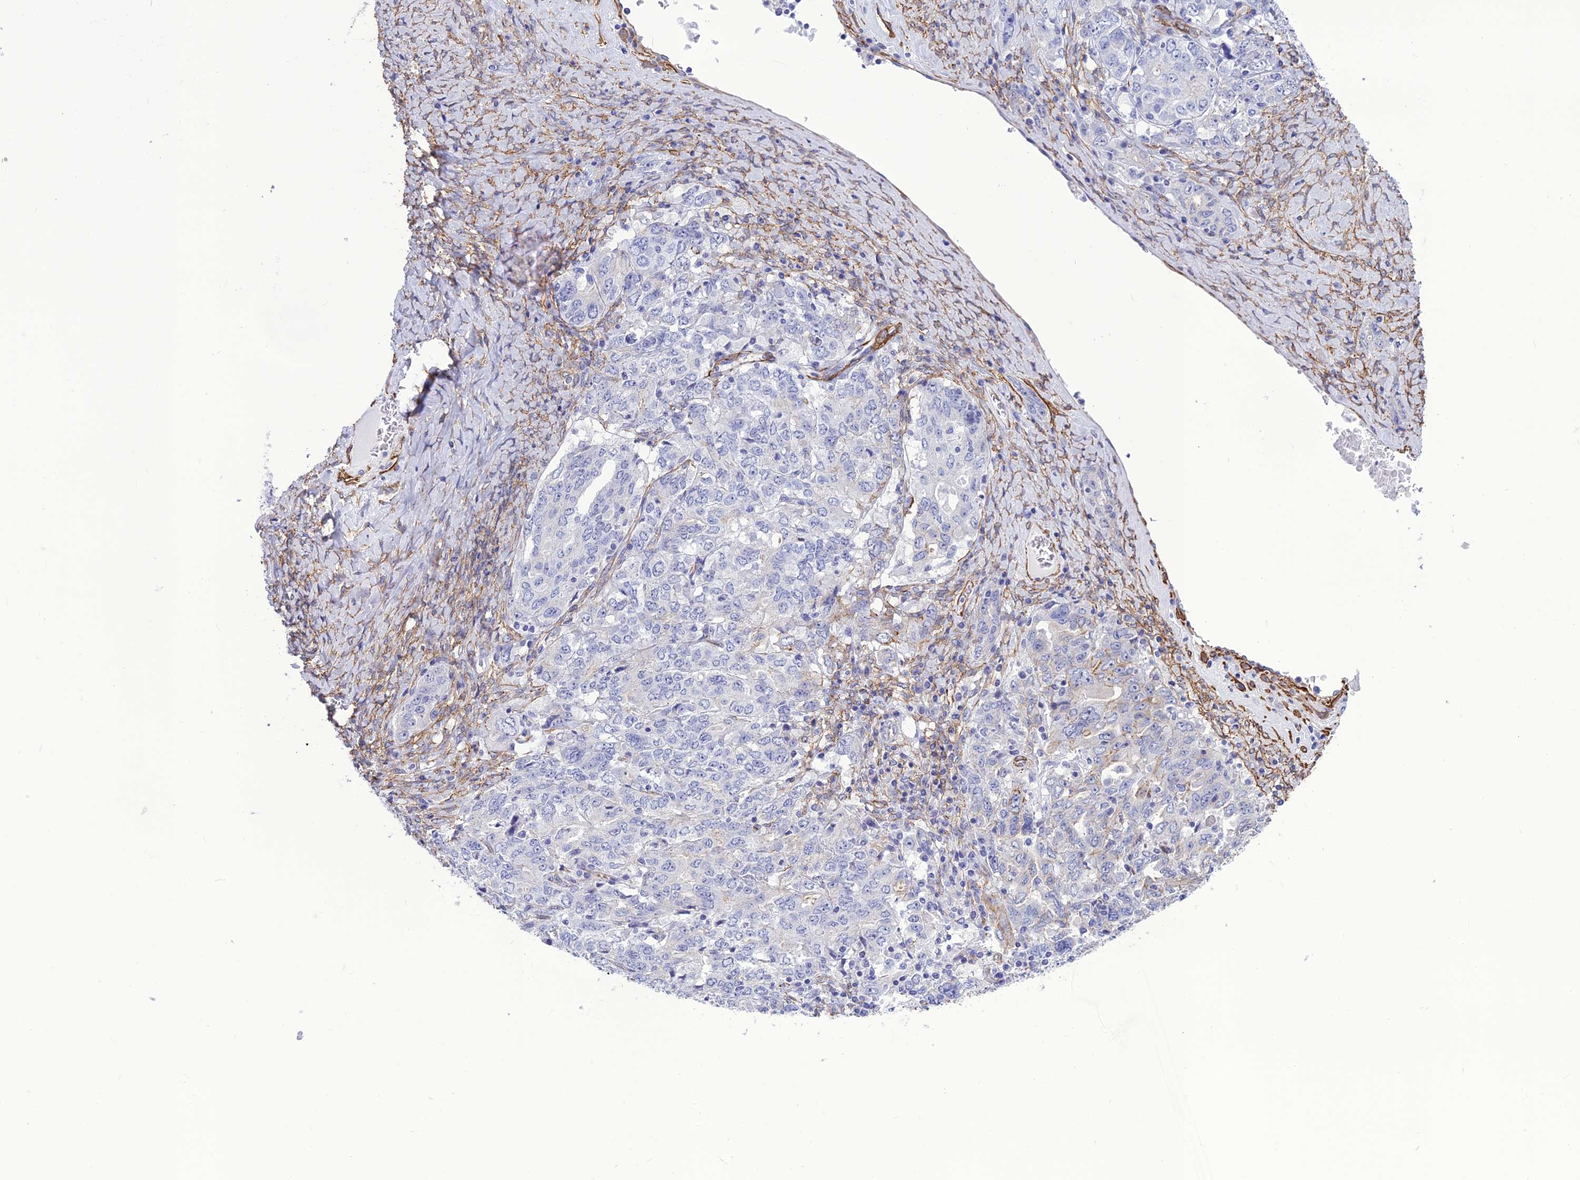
{"staining": {"intensity": "negative", "quantity": "none", "location": "none"}, "tissue": "ovarian cancer", "cell_type": "Tumor cells", "image_type": "cancer", "snomed": [{"axis": "morphology", "description": "Carcinoma, endometroid"}, {"axis": "topography", "description": "Ovary"}], "caption": "This is an immunohistochemistry photomicrograph of ovarian endometroid carcinoma. There is no positivity in tumor cells.", "gene": "NKD1", "patient": {"sex": "female", "age": 62}}